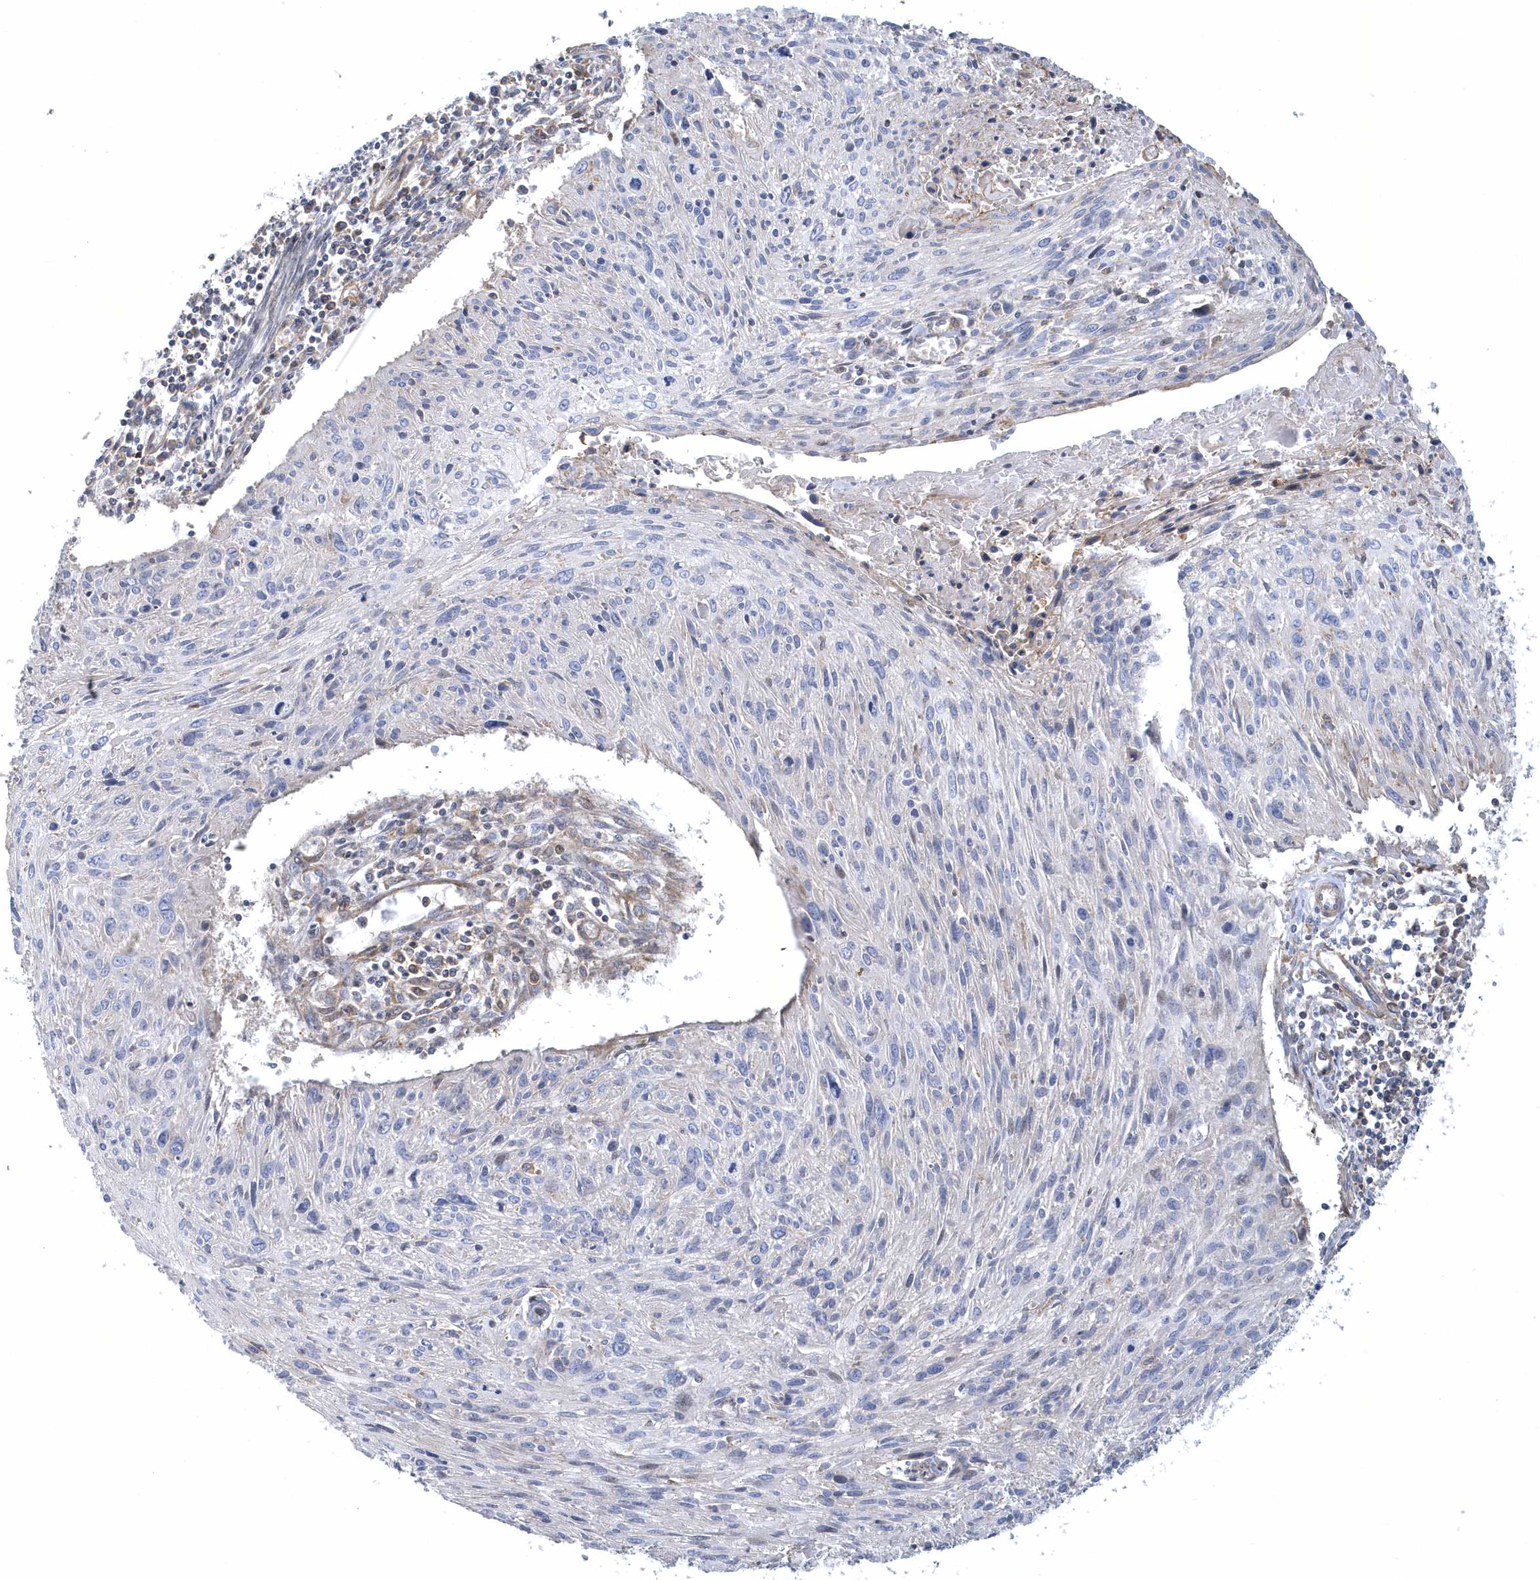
{"staining": {"intensity": "negative", "quantity": "none", "location": "none"}, "tissue": "cervical cancer", "cell_type": "Tumor cells", "image_type": "cancer", "snomed": [{"axis": "morphology", "description": "Squamous cell carcinoma, NOS"}, {"axis": "topography", "description": "Cervix"}], "caption": "DAB immunohistochemical staining of human cervical cancer (squamous cell carcinoma) displays no significant positivity in tumor cells.", "gene": "ARAP2", "patient": {"sex": "female", "age": 51}}